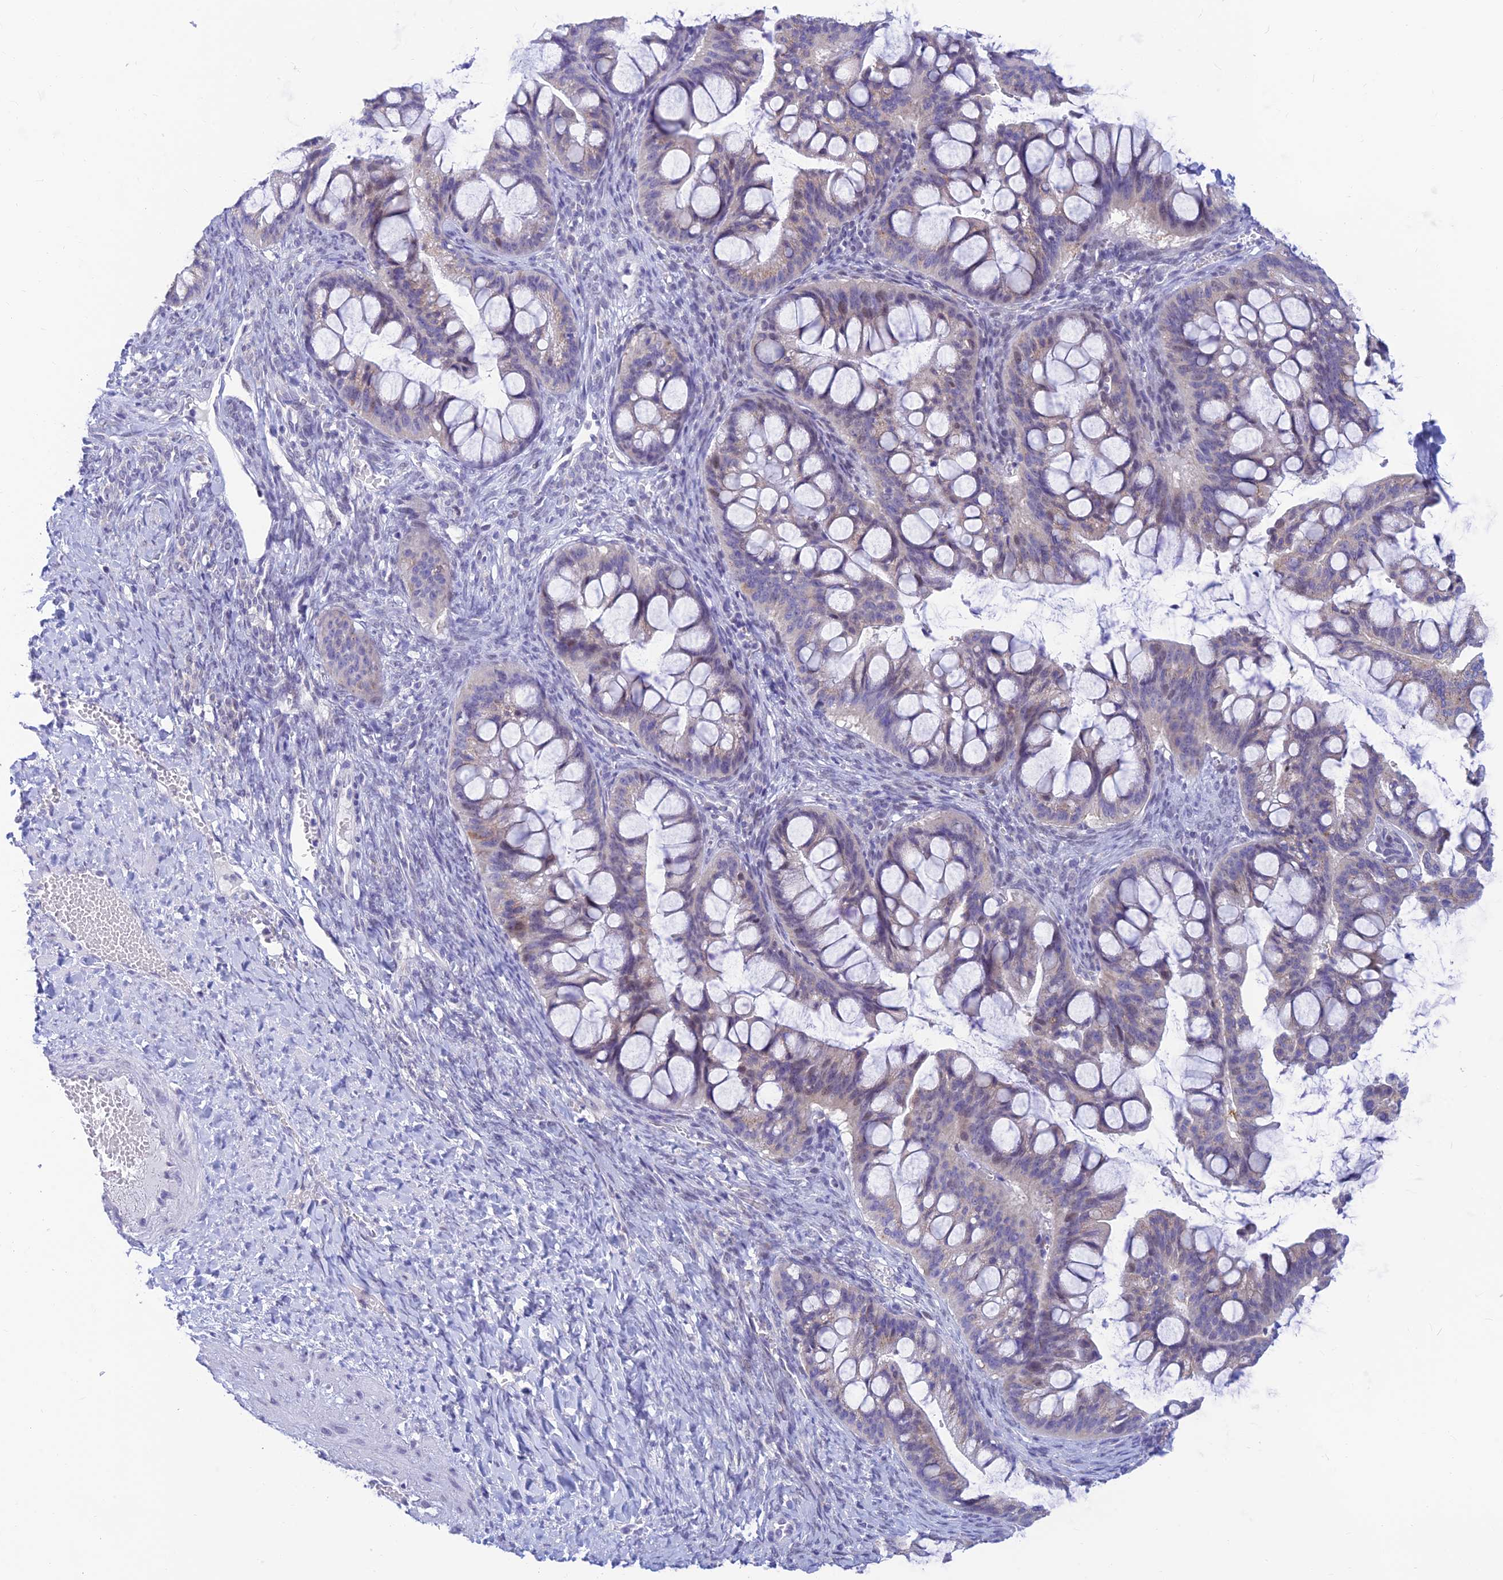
{"staining": {"intensity": "negative", "quantity": "none", "location": "none"}, "tissue": "ovarian cancer", "cell_type": "Tumor cells", "image_type": "cancer", "snomed": [{"axis": "morphology", "description": "Cystadenocarcinoma, mucinous, NOS"}, {"axis": "topography", "description": "Ovary"}], "caption": "Ovarian cancer was stained to show a protein in brown. There is no significant staining in tumor cells.", "gene": "INKA1", "patient": {"sex": "female", "age": 73}}